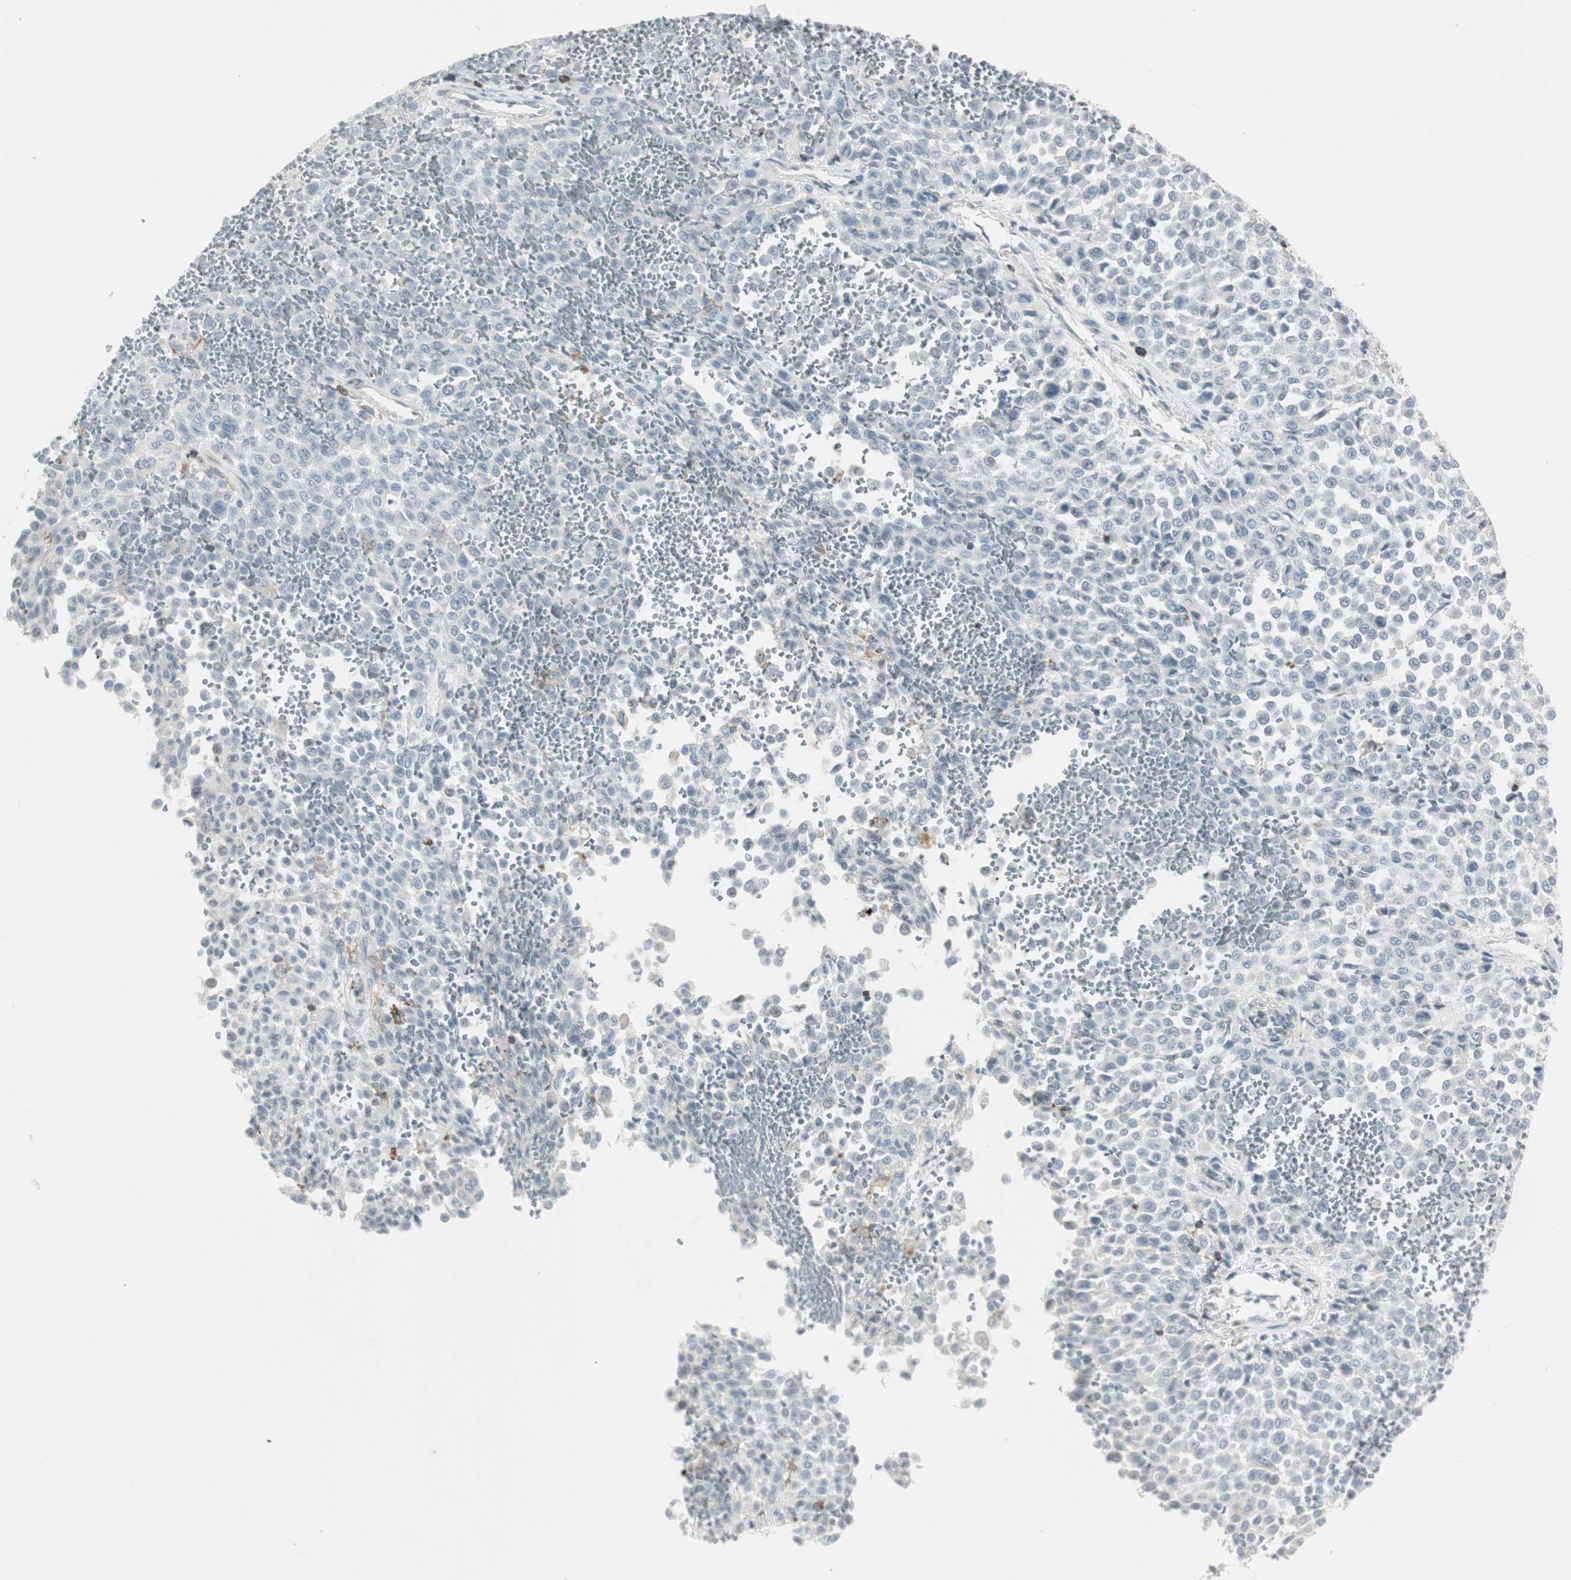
{"staining": {"intensity": "negative", "quantity": "none", "location": "none"}, "tissue": "melanoma", "cell_type": "Tumor cells", "image_type": "cancer", "snomed": [{"axis": "morphology", "description": "Malignant melanoma, Metastatic site"}, {"axis": "topography", "description": "Pancreas"}], "caption": "There is no significant expression in tumor cells of melanoma.", "gene": "MAP4K4", "patient": {"sex": "female", "age": 30}}